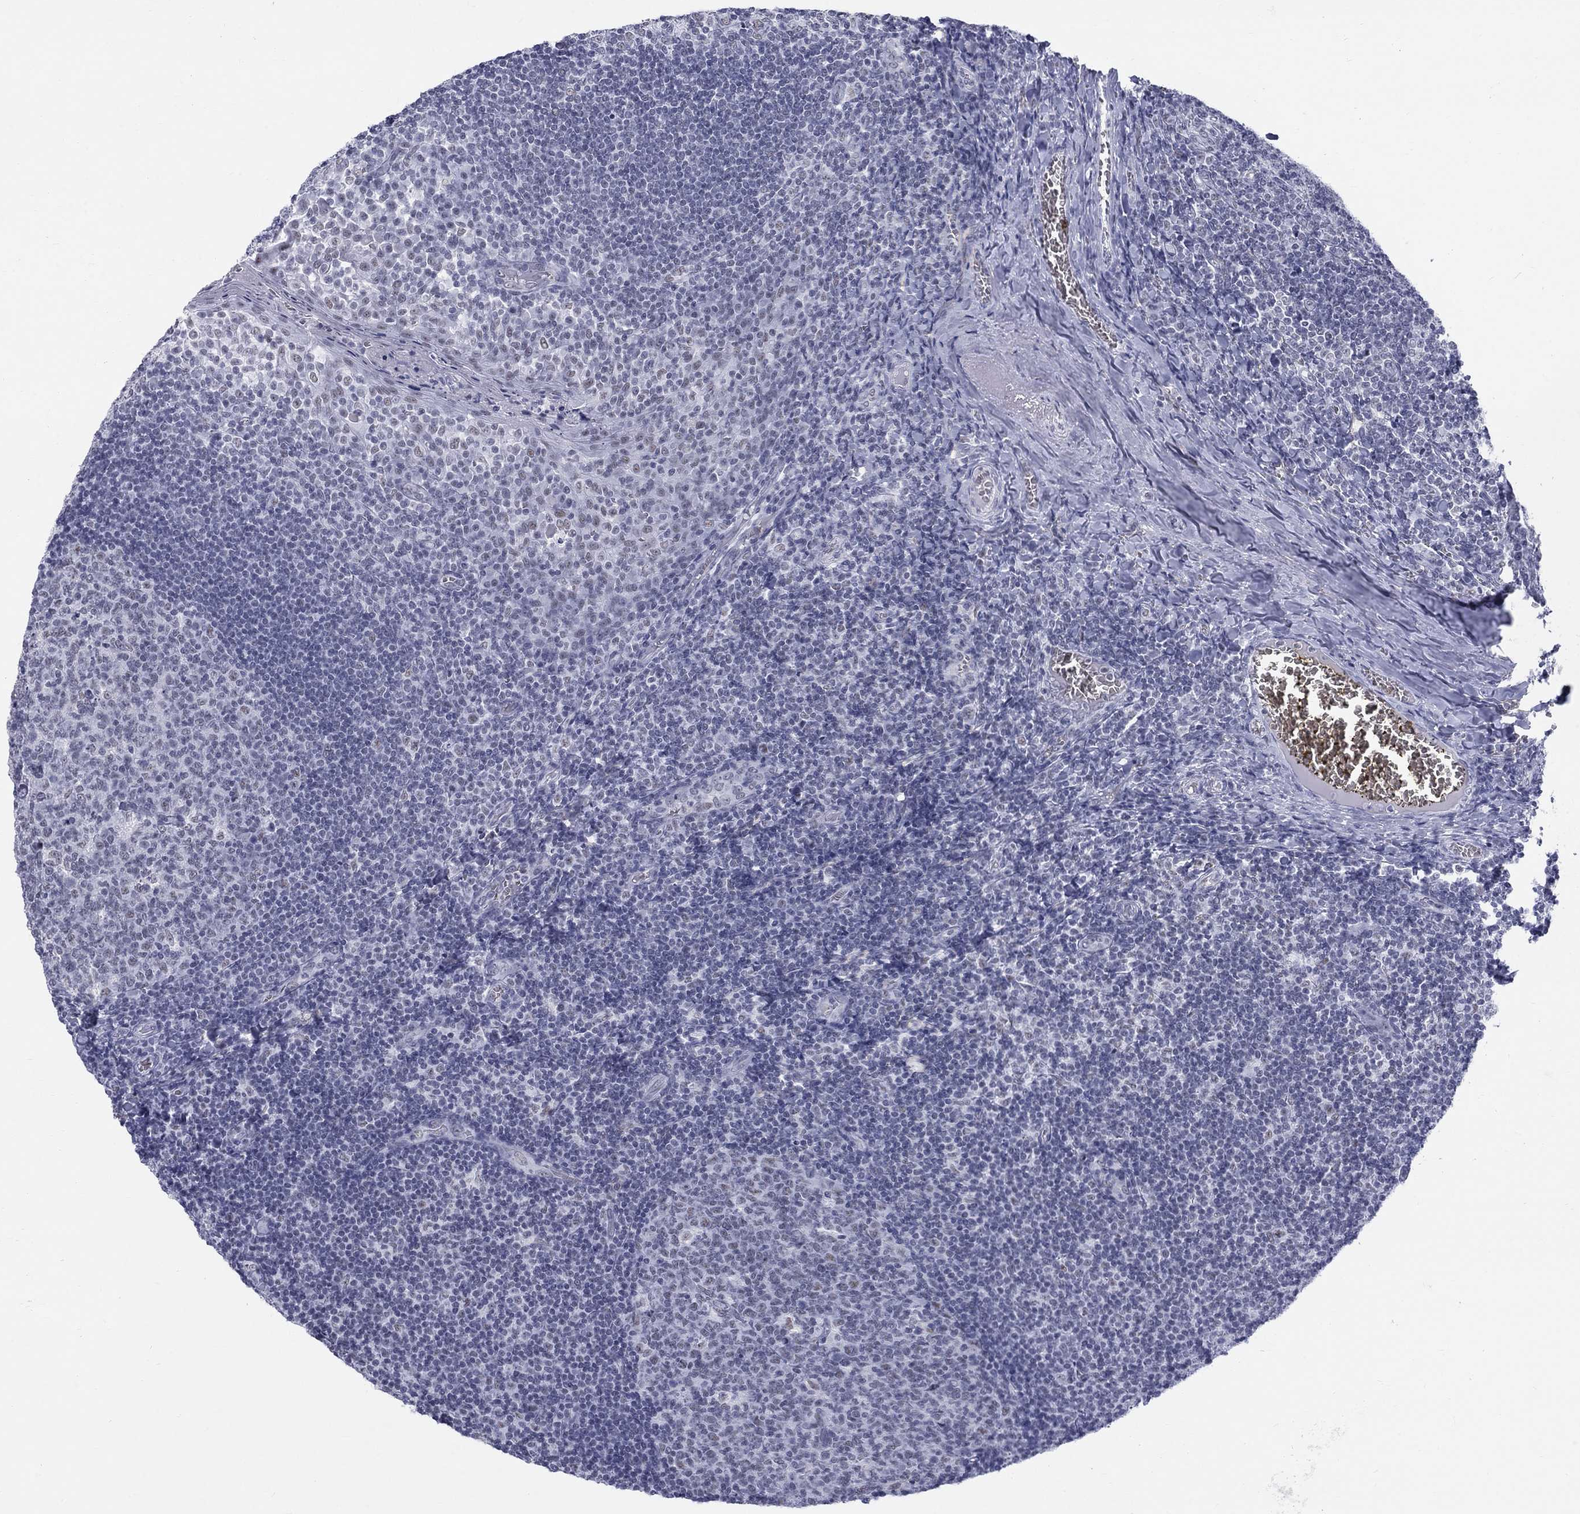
{"staining": {"intensity": "negative", "quantity": "none", "location": "none"}, "tissue": "tonsil", "cell_type": "Germinal center cells", "image_type": "normal", "snomed": [{"axis": "morphology", "description": "Normal tissue, NOS"}, {"axis": "topography", "description": "Tonsil"}], "caption": "Histopathology image shows no significant protein expression in germinal center cells of unremarkable tonsil. (Brightfield microscopy of DAB (3,3'-diaminobenzidine) immunohistochemistry (IHC) at high magnification).", "gene": "DMTN", "patient": {"sex": "female", "age": 13}}